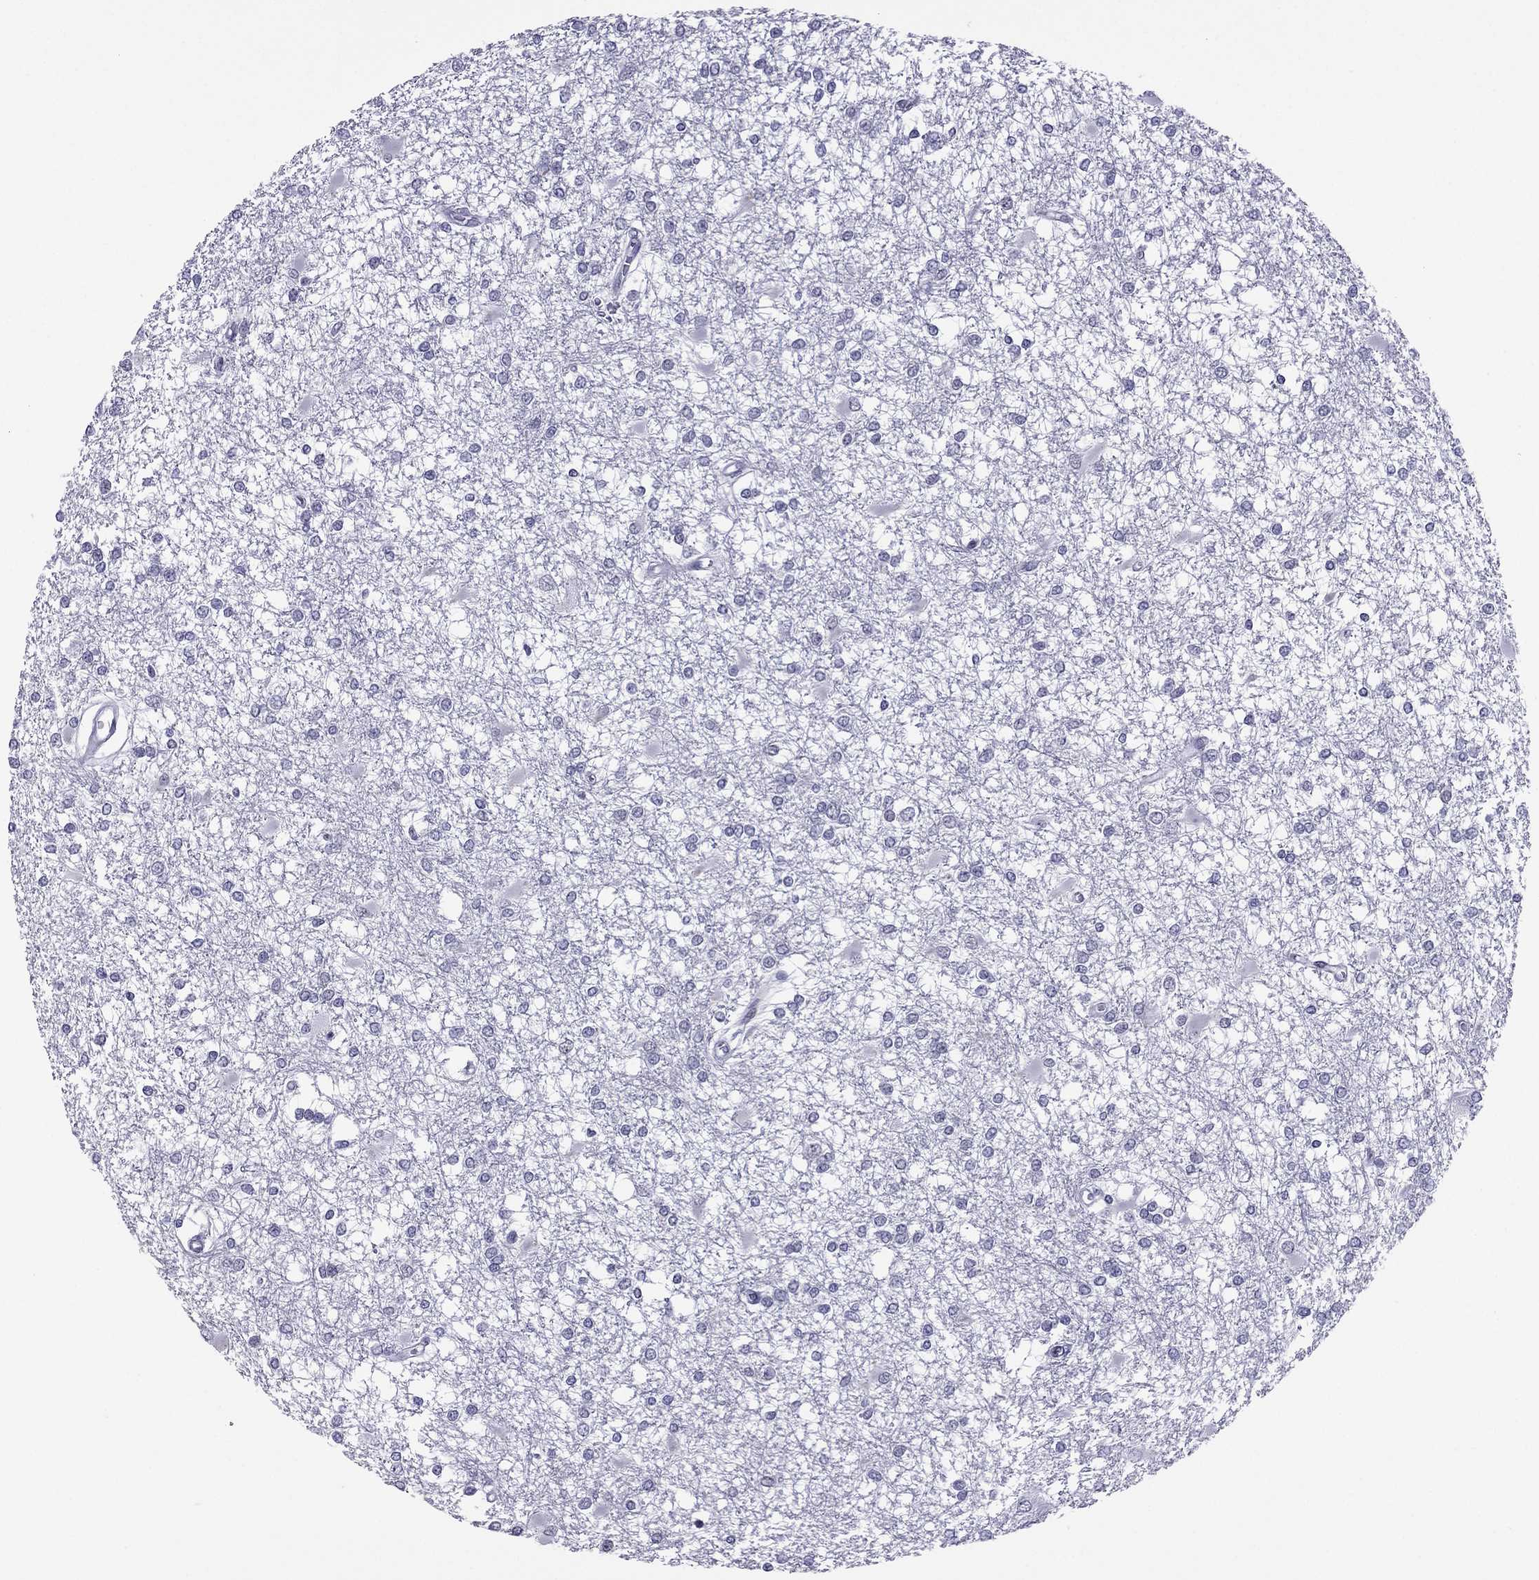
{"staining": {"intensity": "negative", "quantity": "none", "location": "none"}, "tissue": "glioma", "cell_type": "Tumor cells", "image_type": "cancer", "snomed": [{"axis": "morphology", "description": "Glioma, malignant, High grade"}, {"axis": "topography", "description": "Cerebral cortex"}], "caption": "Micrograph shows no protein expression in tumor cells of glioma tissue.", "gene": "MYLK3", "patient": {"sex": "male", "age": 79}}